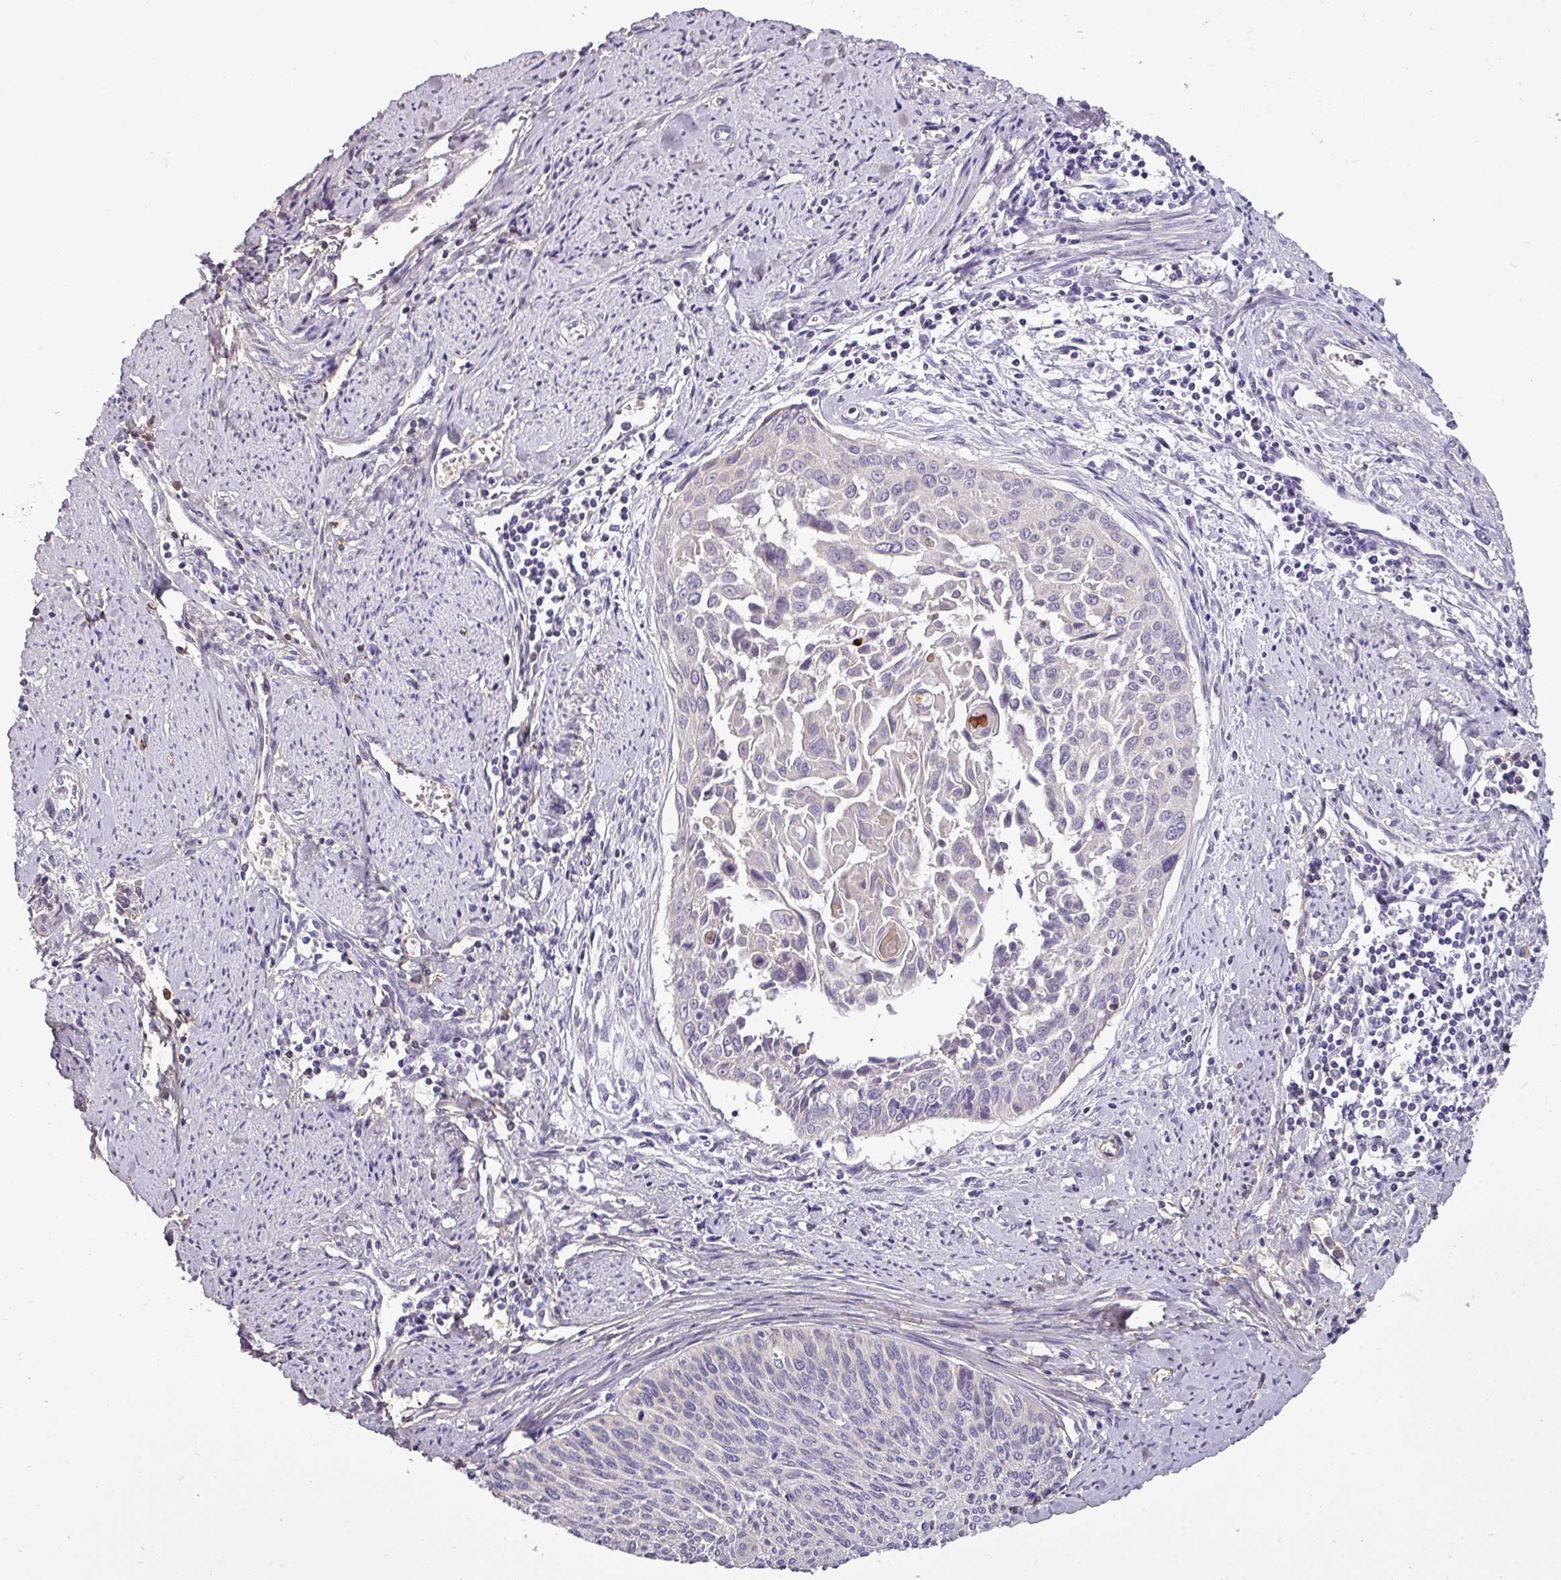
{"staining": {"intensity": "negative", "quantity": "none", "location": "none"}, "tissue": "cervical cancer", "cell_type": "Tumor cells", "image_type": "cancer", "snomed": [{"axis": "morphology", "description": "Squamous cell carcinoma, NOS"}, {"axis": "topography", "description": "Cervix"}], "caption": "Tumor cells show no significant expression in cervical cancer.", "gene": "DNAAF9", "patient": {"sex": "female", "age": 55}}